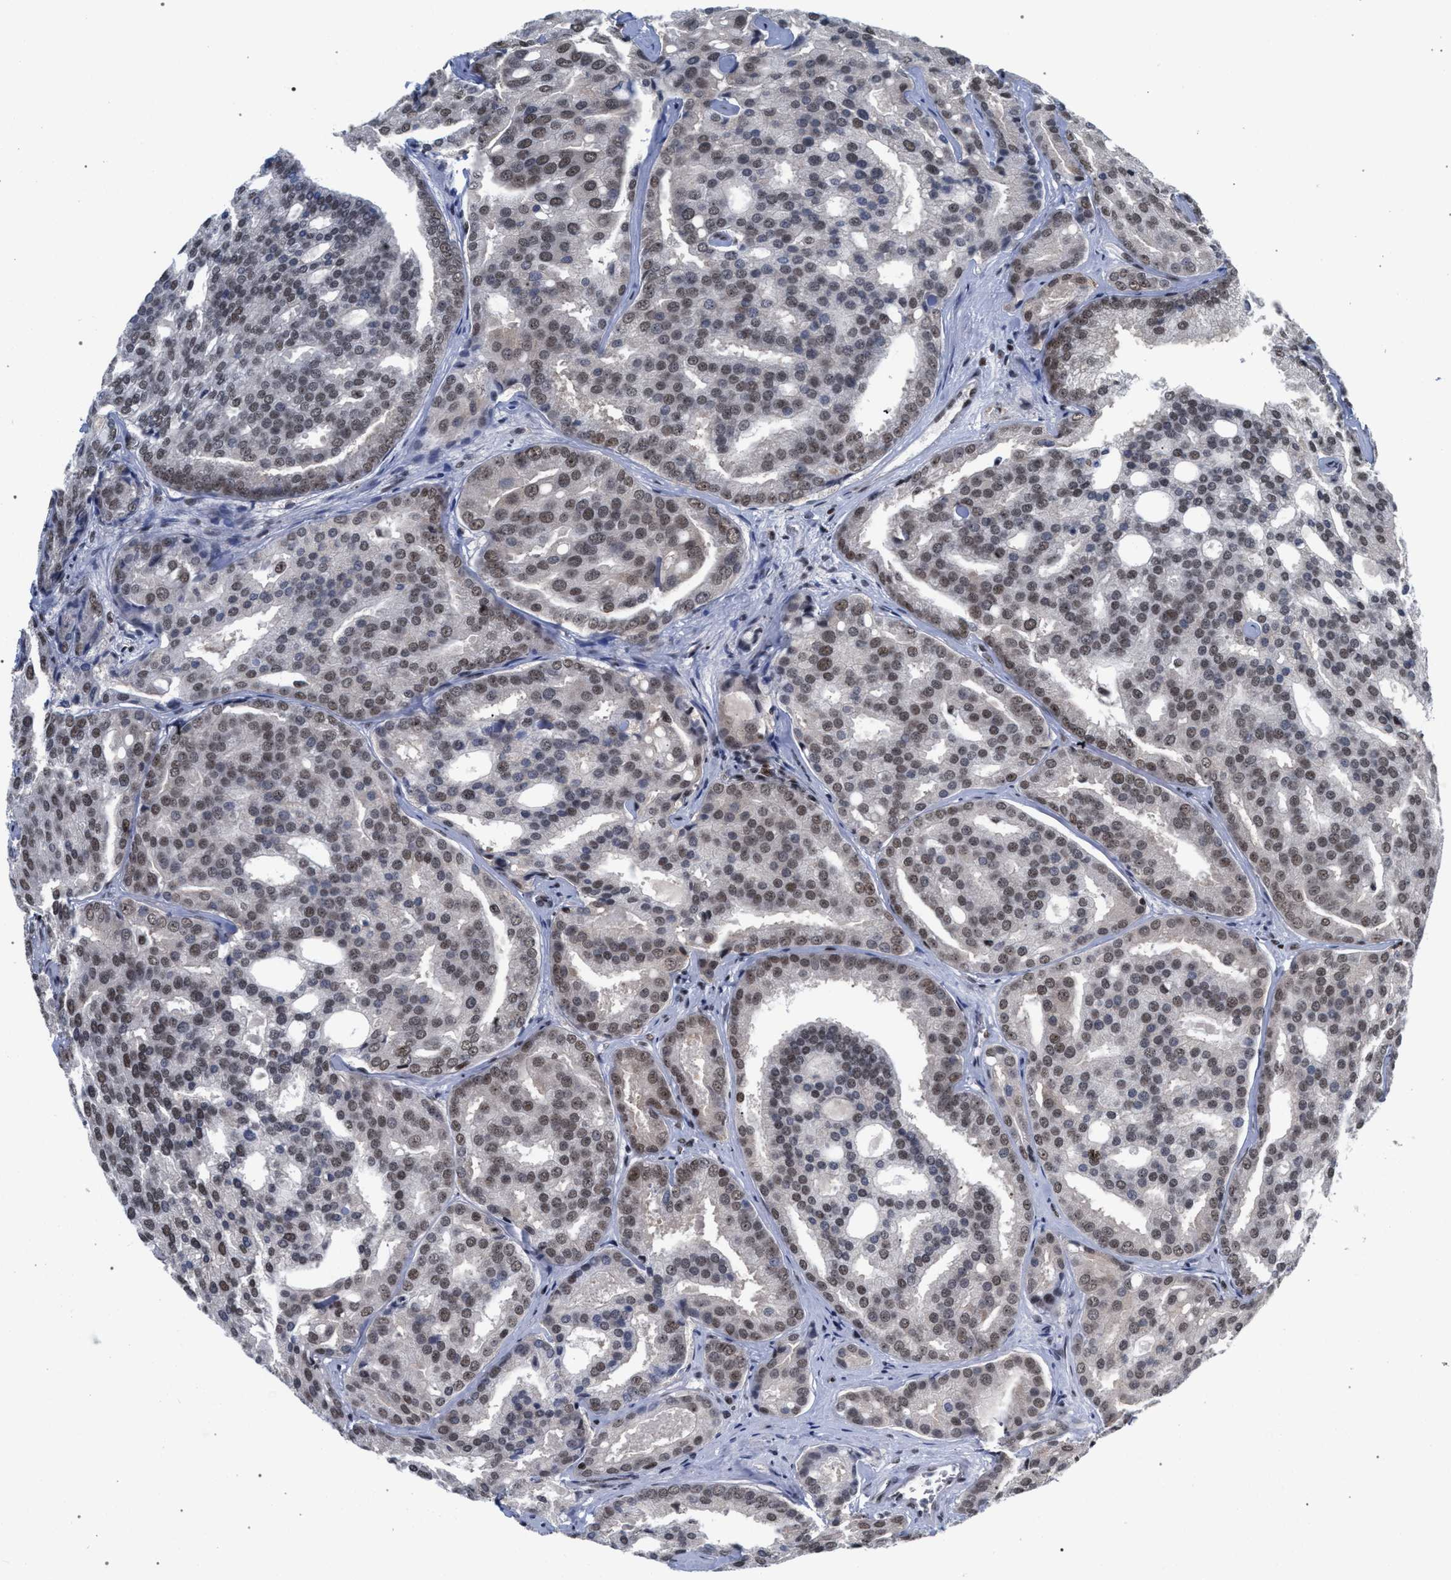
{"staining": {"intensity": "weak", "quantity": ">75%", "location": "cytoplasmic/membranous,nuclear"}, "tissue": "prostate cancer", "cell_type": "Tumor cells", "image_type": "cancer", "snomed": [{"axis": "morphology", "description": "Adenocarcinoma, High grade"}, {"axis": "topography", "description": "Prostate"}], "caption": "About >75% of tumor cells in human adenocarcinoma (high-grade) (prostate) demonstrate weak cytoplasmic/membranous and nuclear protein expression as visualized by brown immunohistochemical staining.", "gene": "SCAF4", "patient": {"sex": "male", "age": 64}}